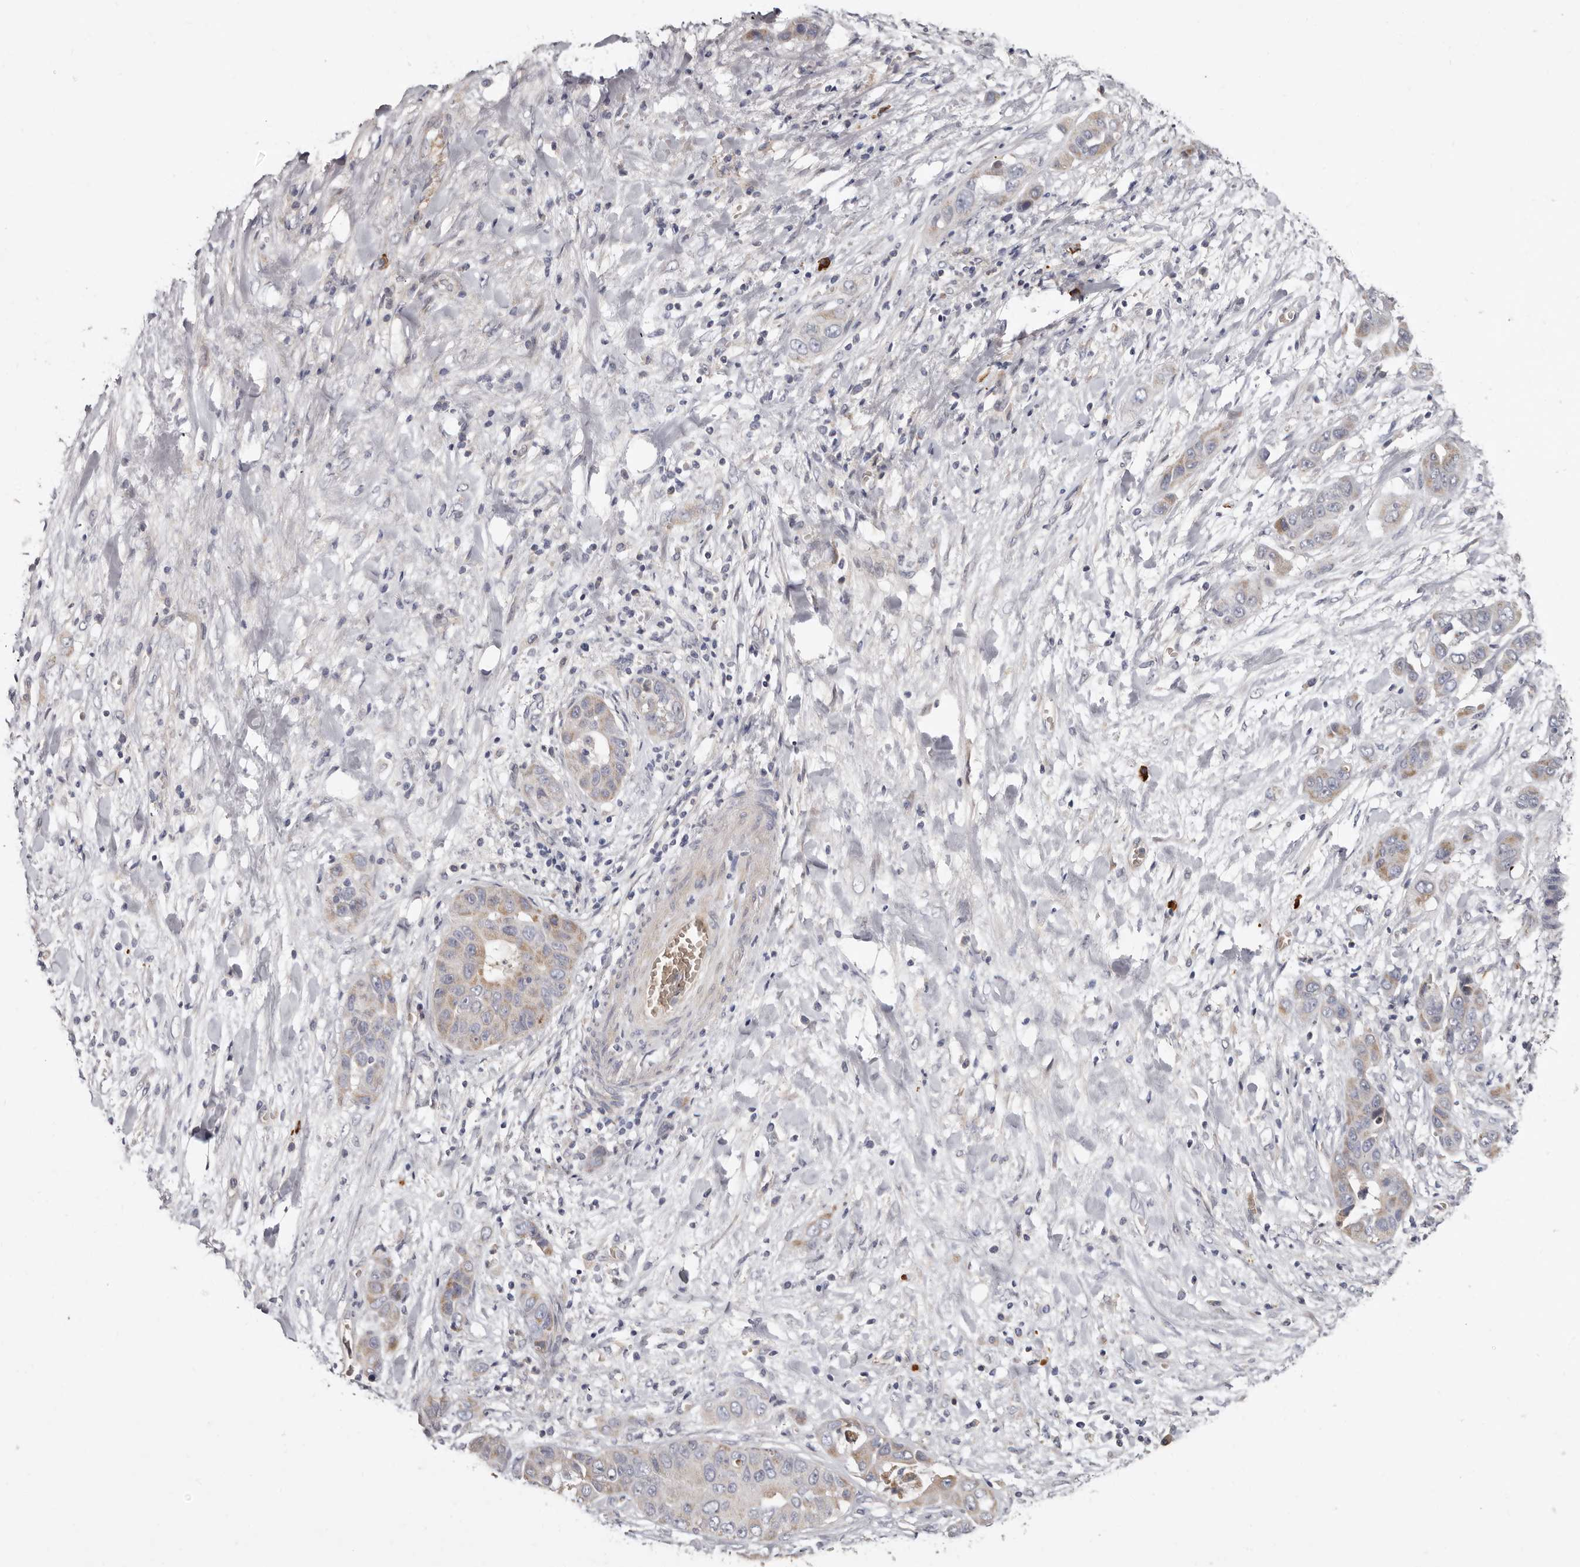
{"staining": {"intensity": "weak", "quantity": "<25%", "location": "cytoplasmic/membranous"}, "tissue": "liver cancer", "cell_type": "Tumor cells", "image_type": "cancer", "snomed": [{"axis": "morphology", "description": "Cholangiocarcinoma"}, {"axis": "topography", "description": "Liver"}], "caption": "The immunohistochemistry photomicrograph has no significant expression in tumor cells of liver cholangiocarcinoma tissue.", "gene": "SPTA1", "patient": {"sex": "female", "age": 52}}